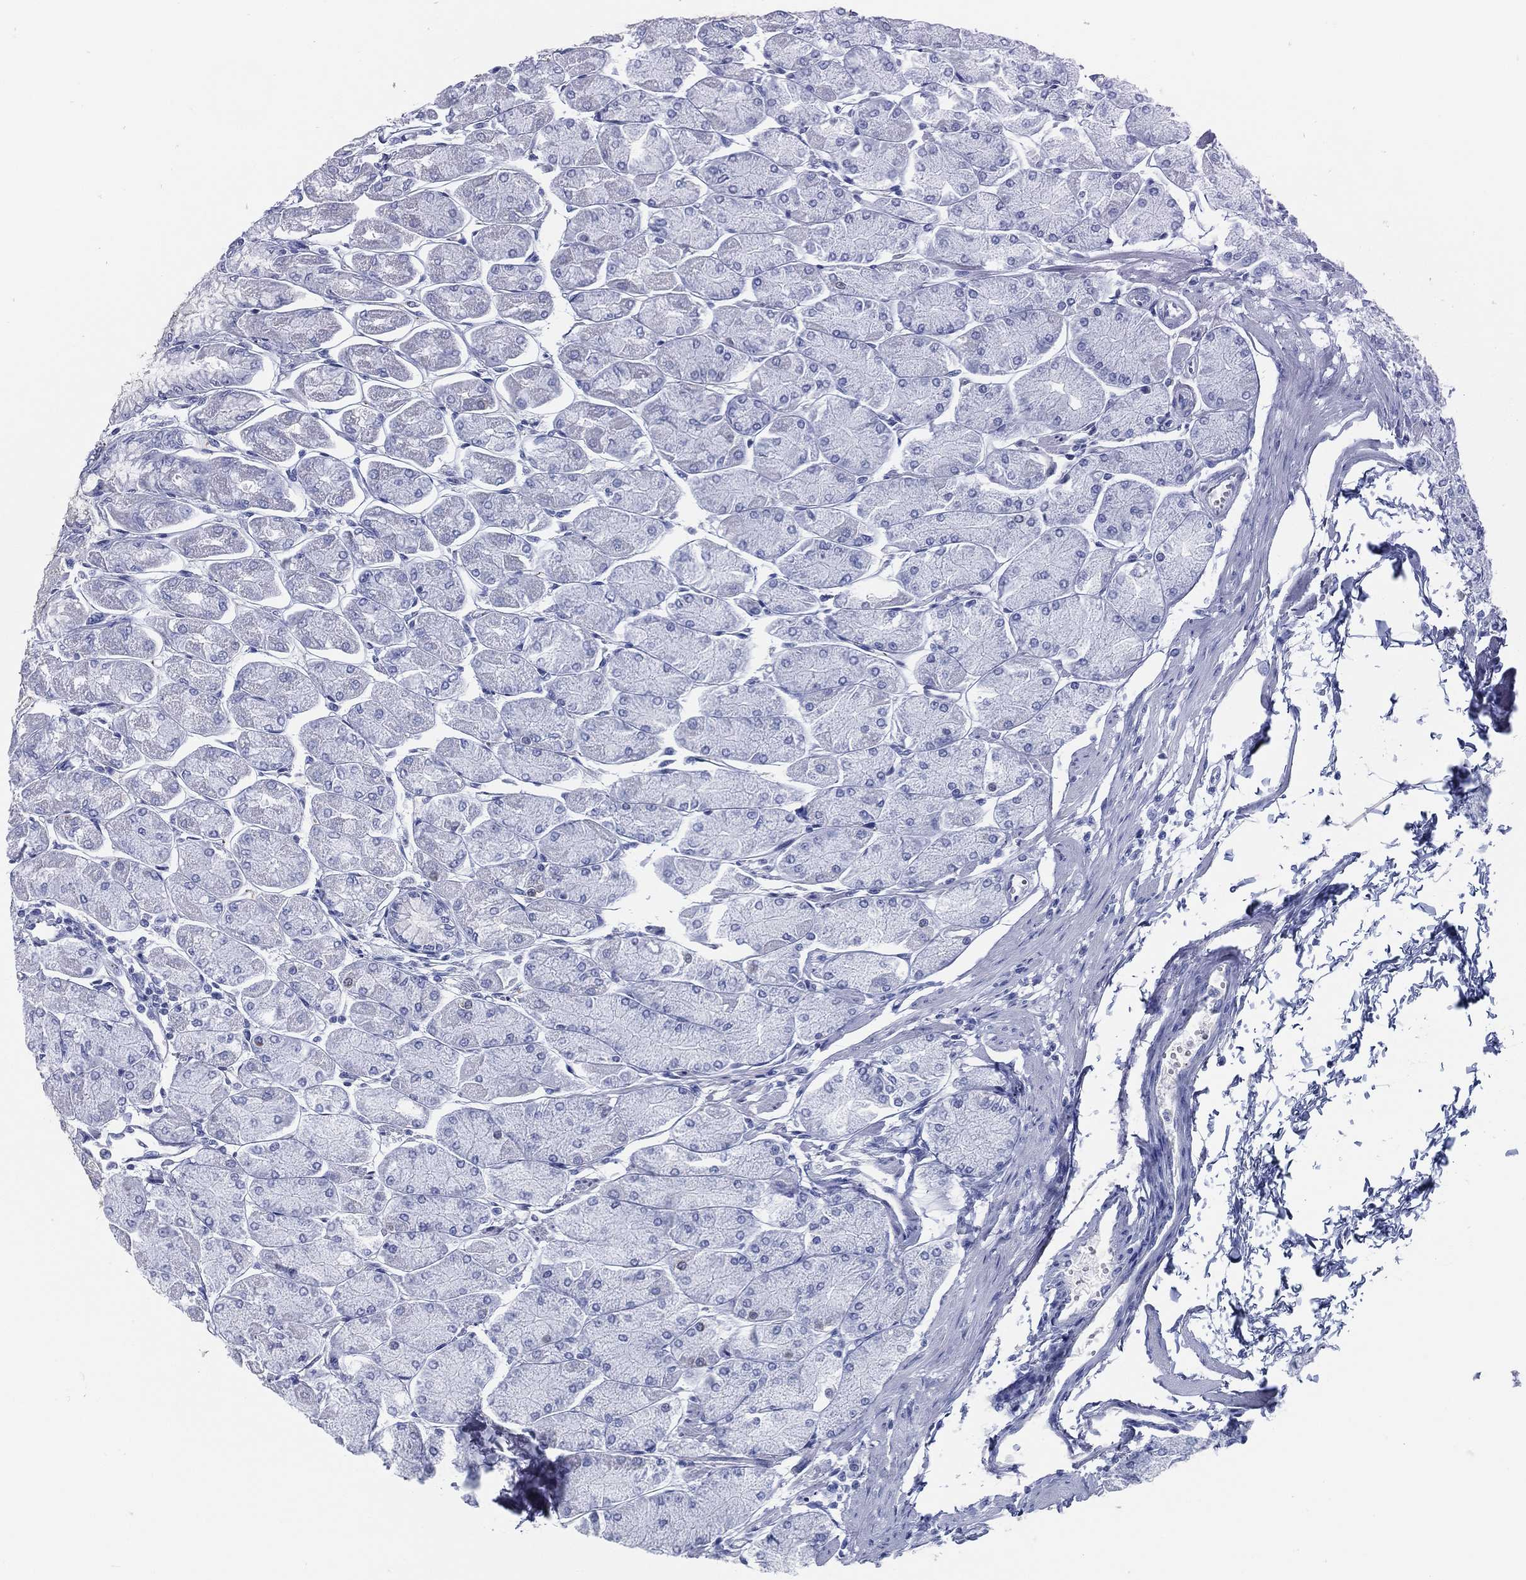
{"staining": {"intensity": "negative", "quantity": "none", "location": "none"}, "tissue": "stomach", "cell_type": "Glandular cells", "image_type": "normal", "snomed": [{"axis": "morphology", "description": "Normal tissue, NOS"}, {"axis": "topography", "description": "Stomach, upper"}], "caption": "IHC of benign stomach reveals no positivity in glandular cells.", "gene": "TMEM252", "patient": {"sex": "male", "age": 60}}